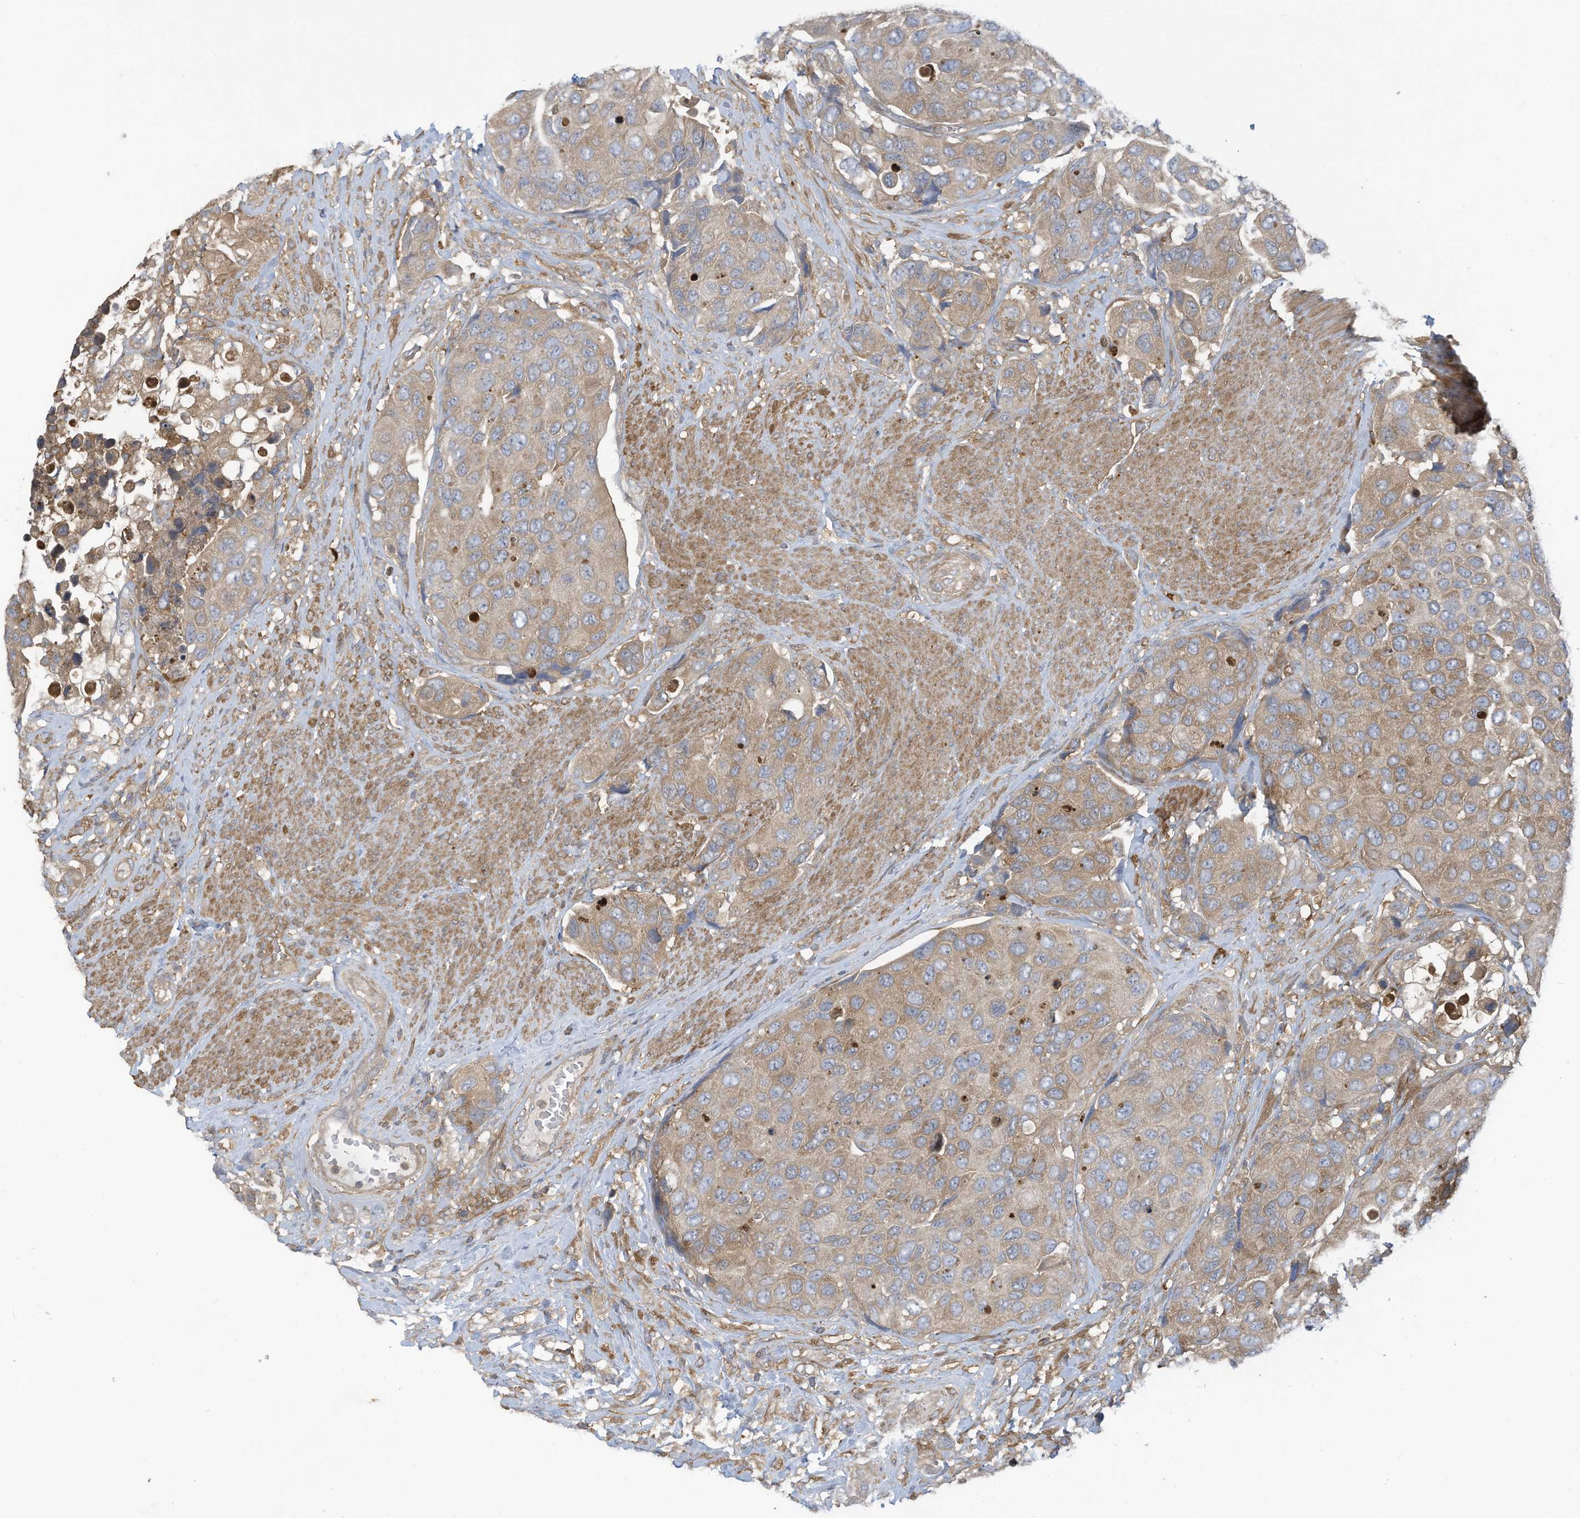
{"staining": {"intensity": "moderate", "quantity": ">75%", "location": "cytoplasmic/membranous"}, "tissue": "urothelial cancer", "cell_type": "Tumor cells", "image_type": "cancer", "snomed": [{"axis": "morphology", "description": "Urothelial carcinoma, High grade"}, {"axis": "topography", "description": "Urinary bladder"}], "caption": "IHC micrograph of urothelial carcinoma (high-grade) stained for a protein (brown), which reveals medium levels of moderate cytoplasmic/membranous staining in approximately >75% of tumor cells.", "gene": "ADI1", "patient": {"sex": "male", "age": 74}}